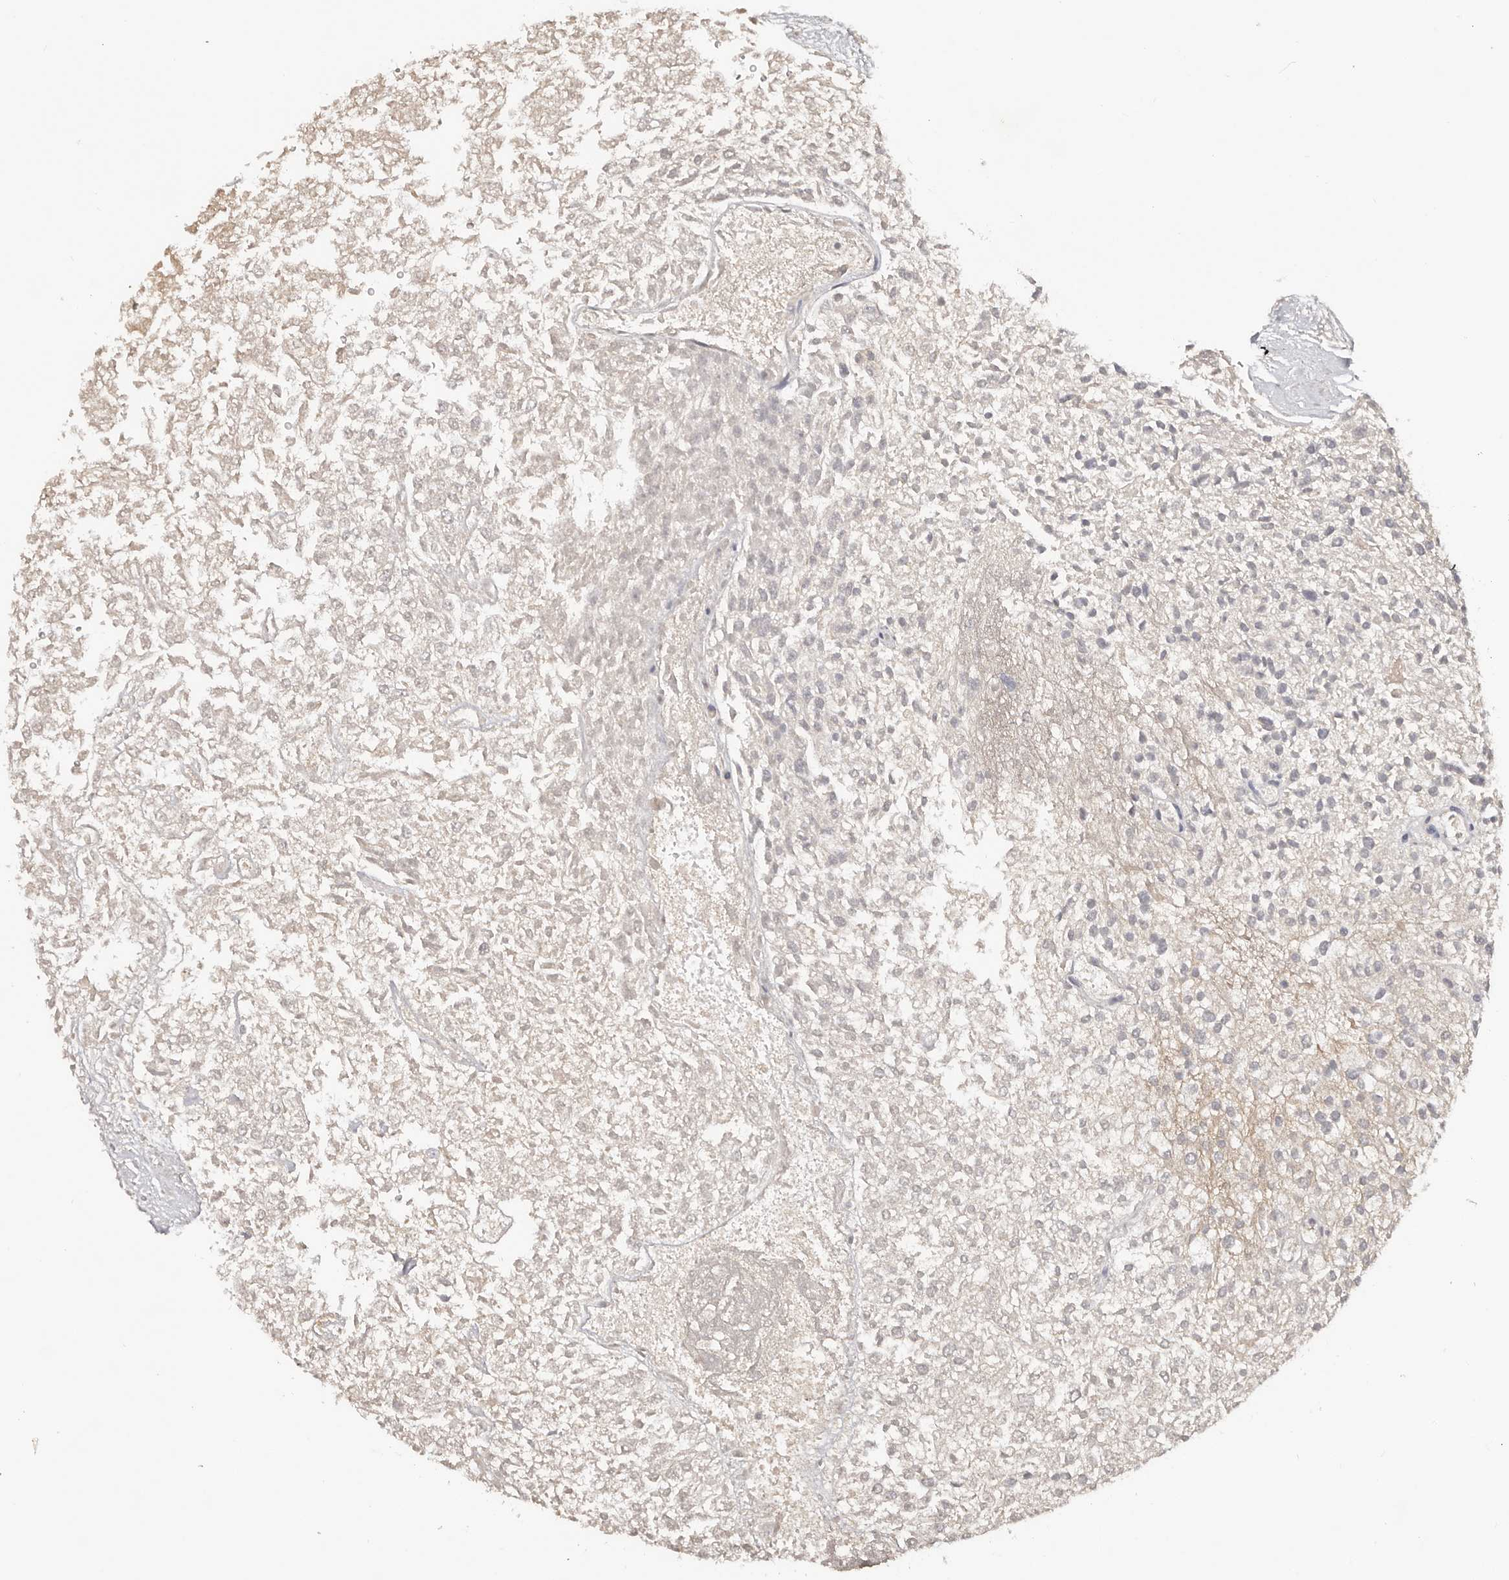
{"staining": {"intensity": "negative", "quantity": "none", "location": "none"}, "tissue": "renal cancer", "cell_type": "Tumor cells", "image_type": "cancer", "snomed": [{"axis": "morphology", "description": "Adenocarcinoma, NOS"}, {"axis": "topography", "description": "Kidney"}], "caption": "The image displays no significant expression in tumor cells of renal cancer.", "gene": "CCDC190", "patient": {"sex": "female", "age": 54}}